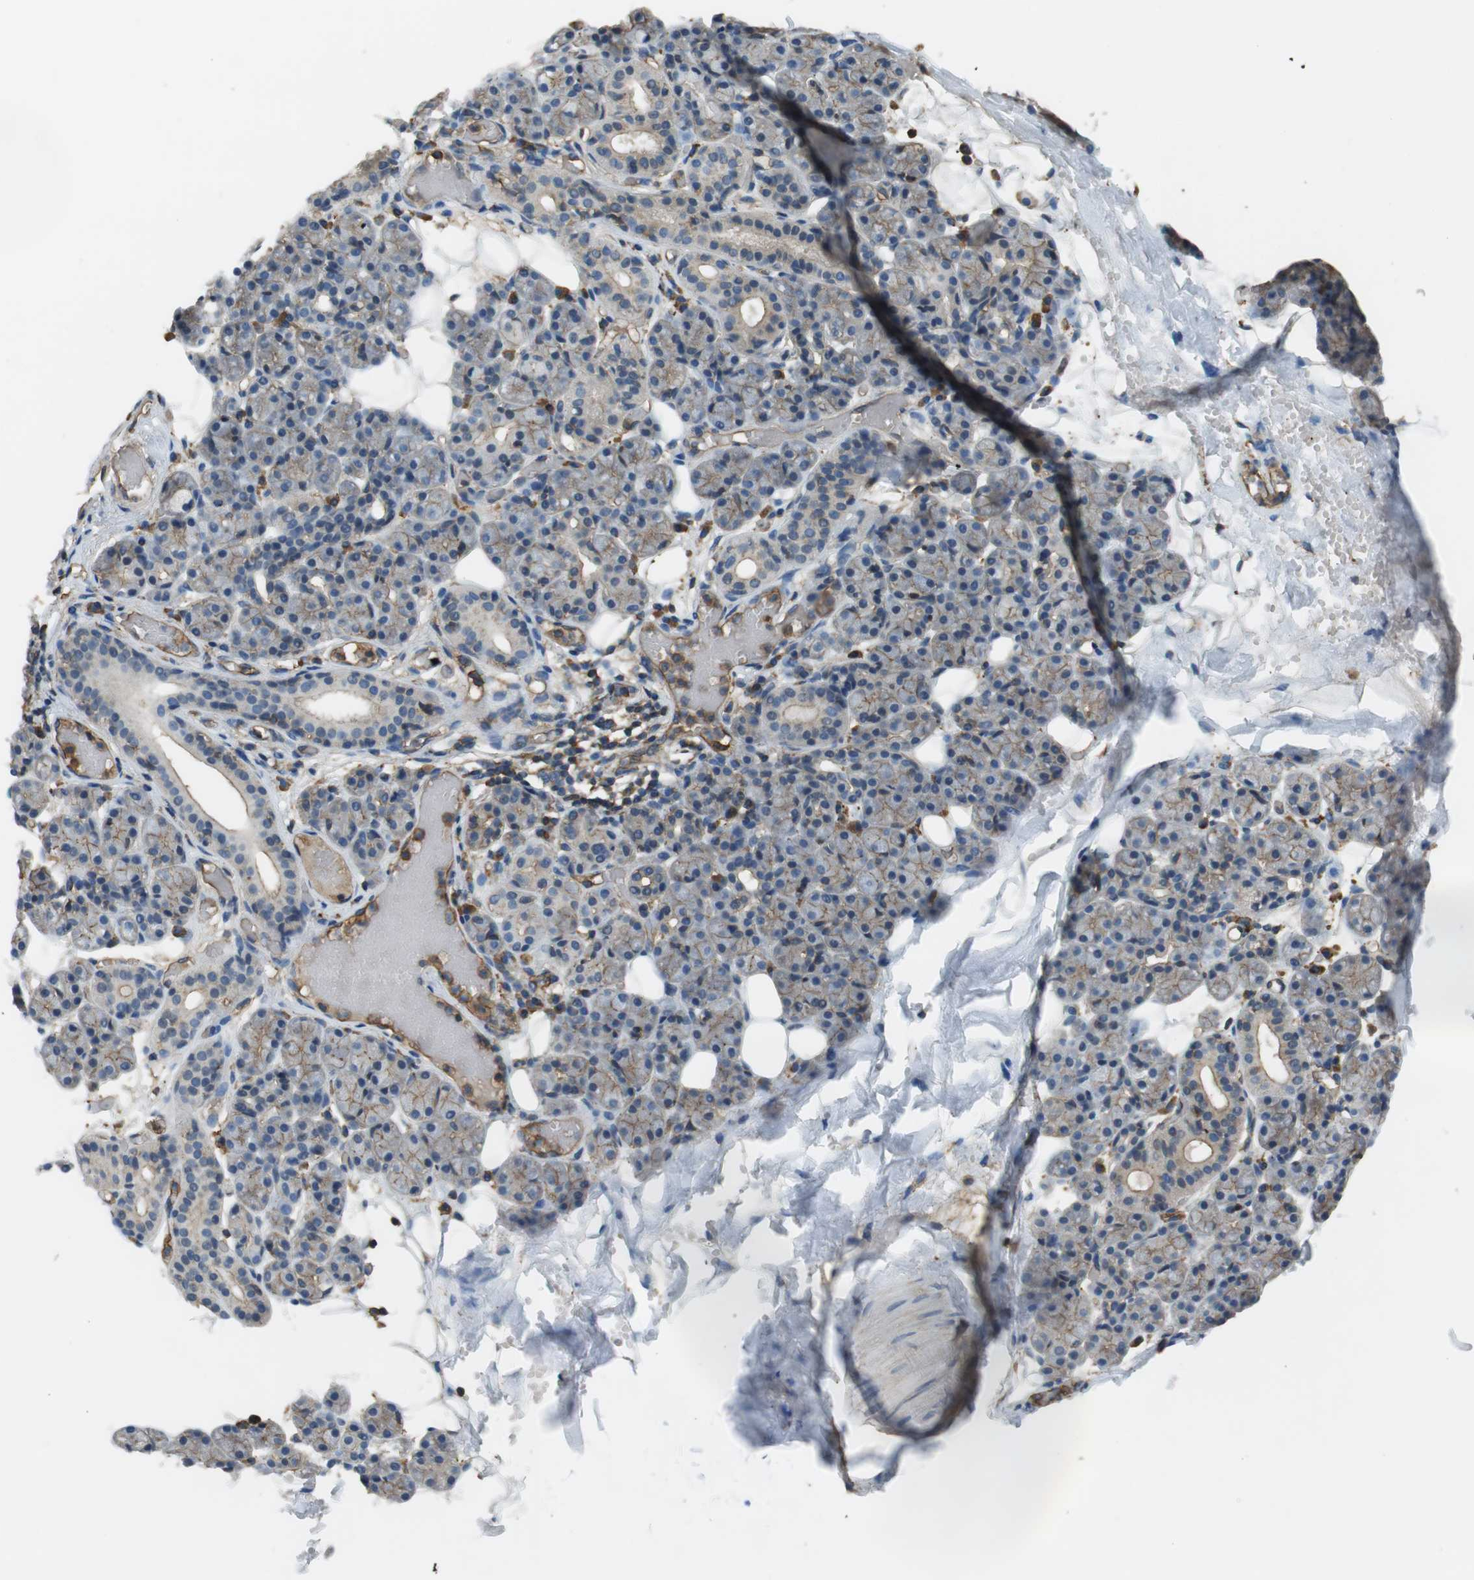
{"staining": {"intensity": "weak", "quantity": "25%-75%", "location": "cytoplasmic/membranous"}, "tissue": "salivary gland", "cell_type": "Glandular cells", "image_type": "normal", "snomed": [{"axis": "morphology", "description": "Normal tissue, NOS"}, {"axis": "topography", "description": "Salivary gland"}], "caption": "Immunohistochemical staining of normal salivary gland displays low levels of weak cytoplasmic/membranous staining in approximately 25%-75% of glandular cells. Ihc stains the protein of interest in brown and the nuclei are stained blue.", "gene": "FCAR", "patient": {"sex": "male", "age": 63}}